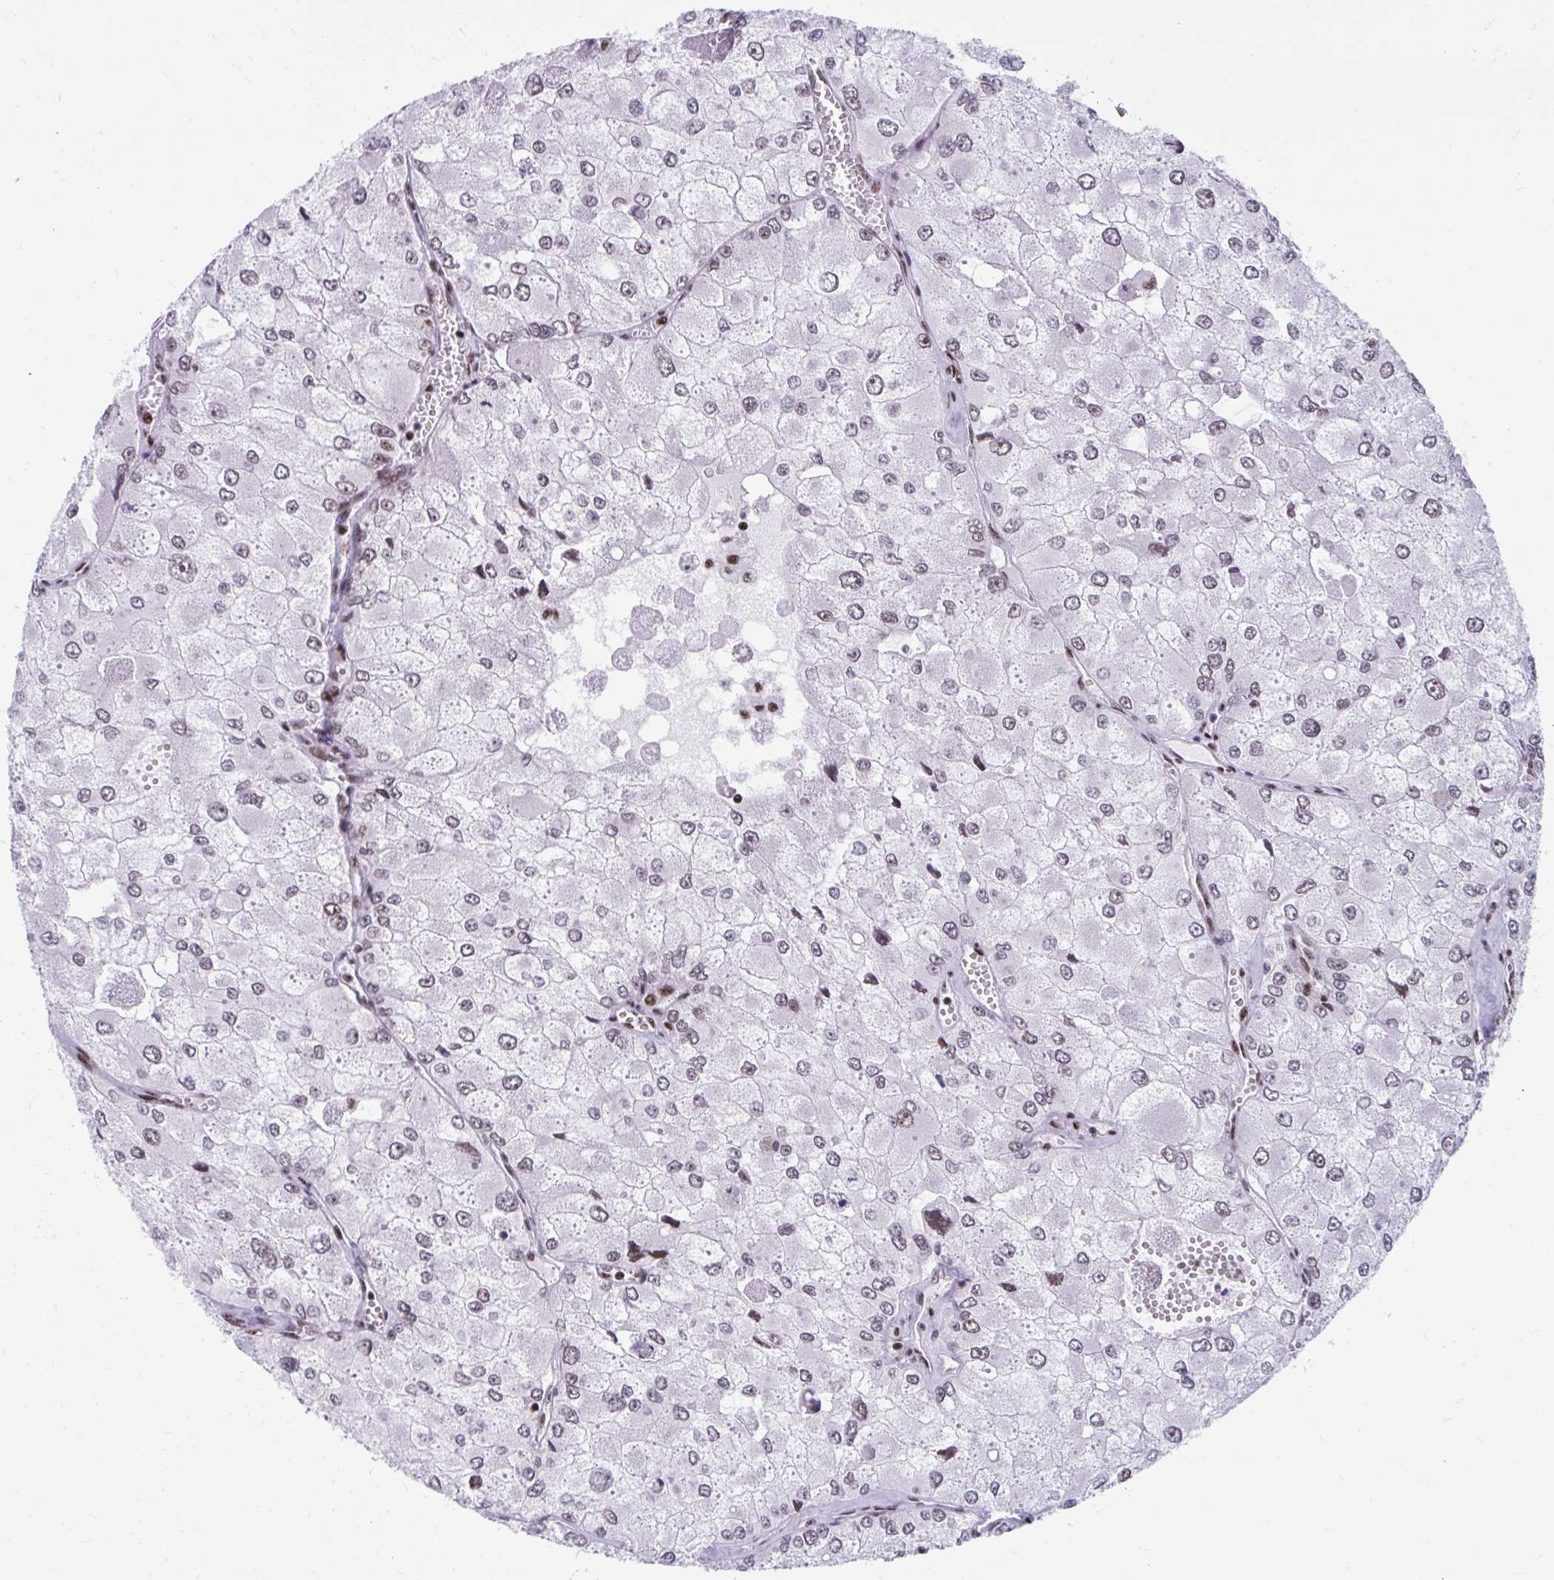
{"staining": {"intensity": "moderate", "quantity": "25%-75%", "location": "nuclear"}, "tissue": "renal cancer", "cell_type": "Tumor cells", "image_type": "cancer", "snomed": [{"axis": "morphology", "description": "Adenocarcinoma, NOS"}, {"axis": "topography", "description": "Kidney"}], "caption": "This is an image of IHC staining of renal cancer (adenocarcinoma), which shows moderate positivity in the nuclear of tumor cells.", "gene": "SLC35C2", "patient": {"sex": "female", "age": 70}}